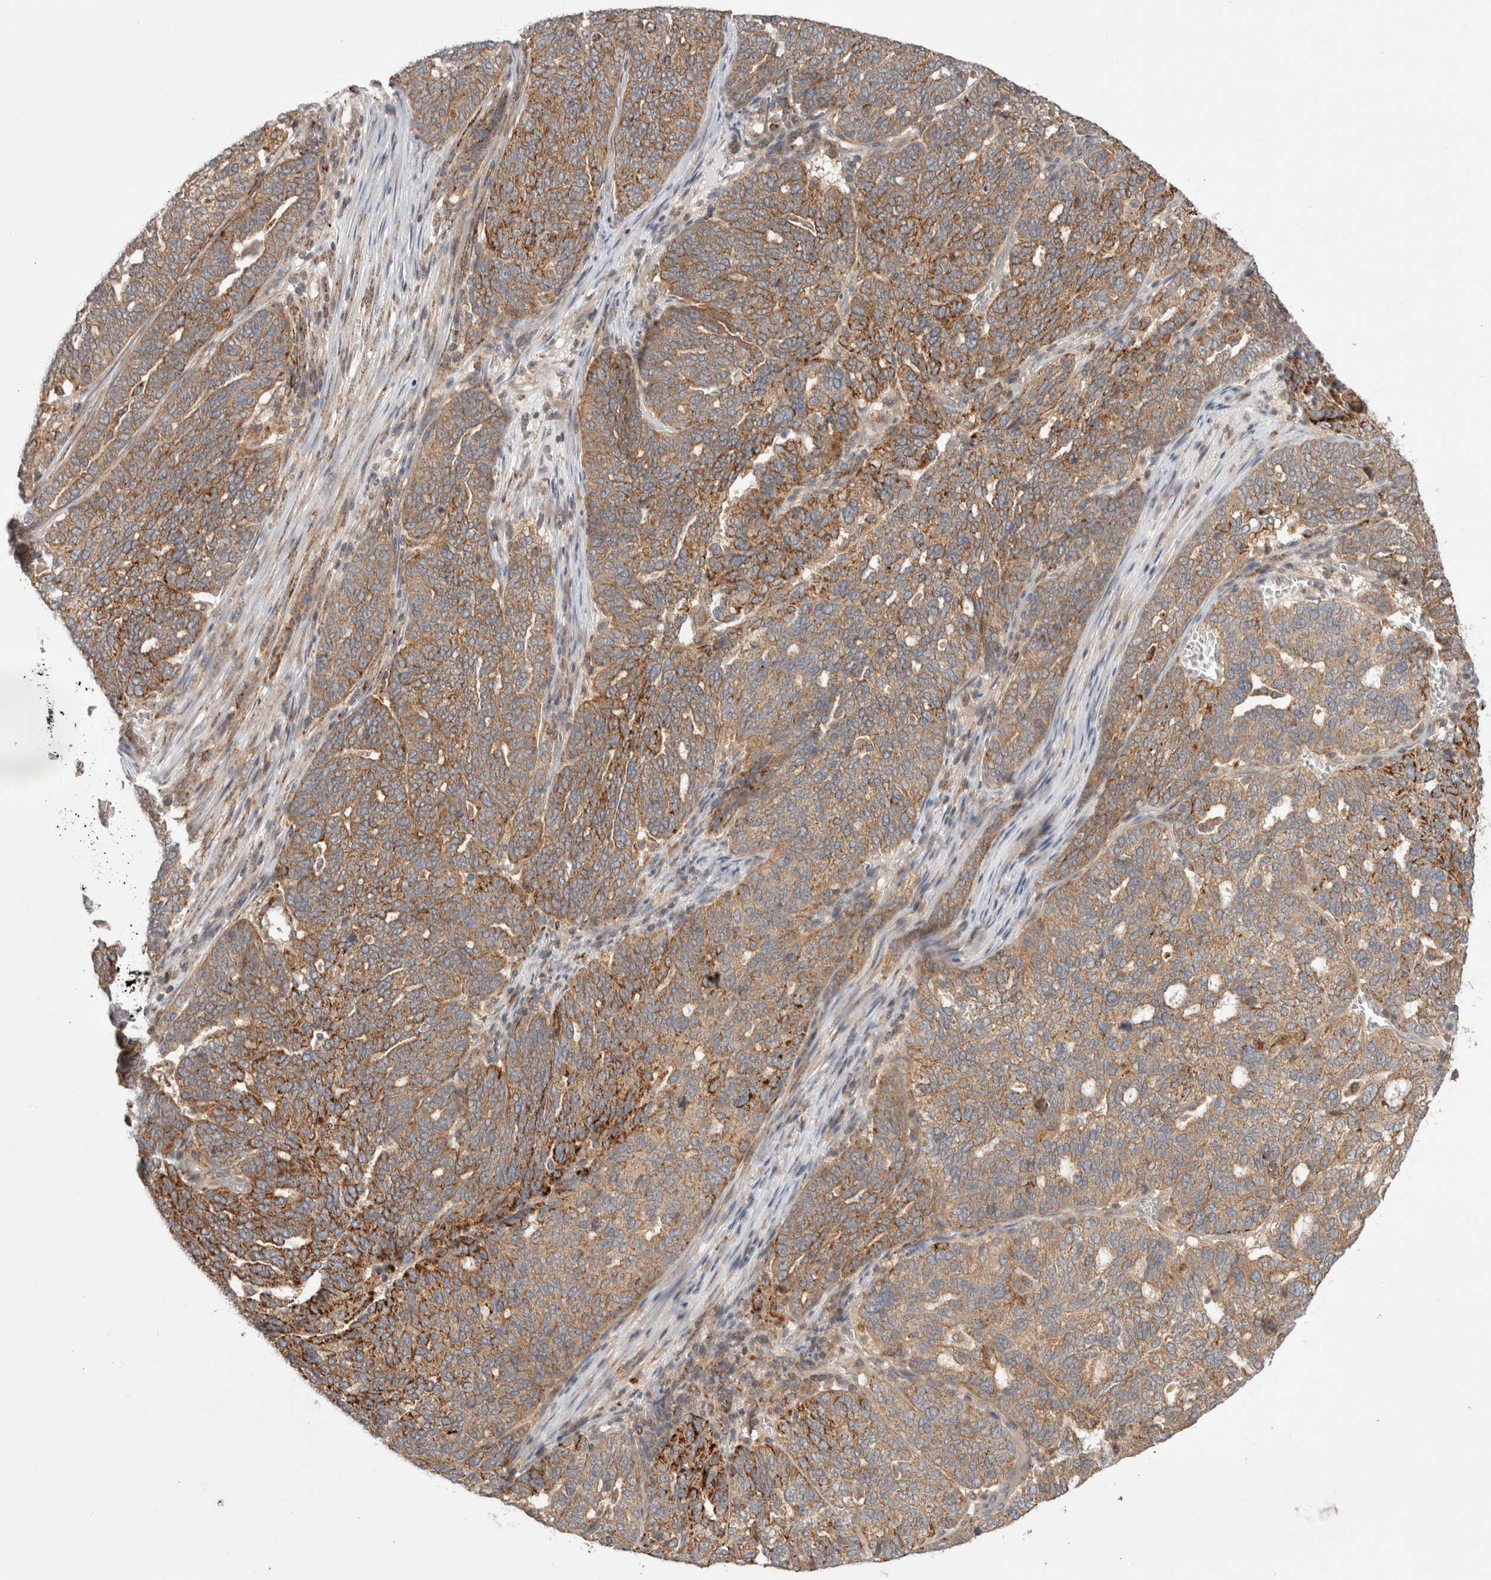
{"staining": {"intensity": "moderate", "quantity": ">75%", "location": "cytoplasmic/membranous"}, "tissue": "ovarian cancer", "cell_type": "Tumor cells", "image_type": "cancer", "snomed": [{"axis": "morphology", "description": "Cystadenocarcinoma, serous, NOS"}, {"axis": "topography", "description": "Ovary"}], "caption": "Ovarian cancer stained with DAB immunohistochemistry reveals medium levels of moderate cytoplasmic/membranous staining in approximately >75% of tumor cells. Nuclei are stained in blue.", "gene": "HROB", "patient": {"sex": "female", "age": 59}}